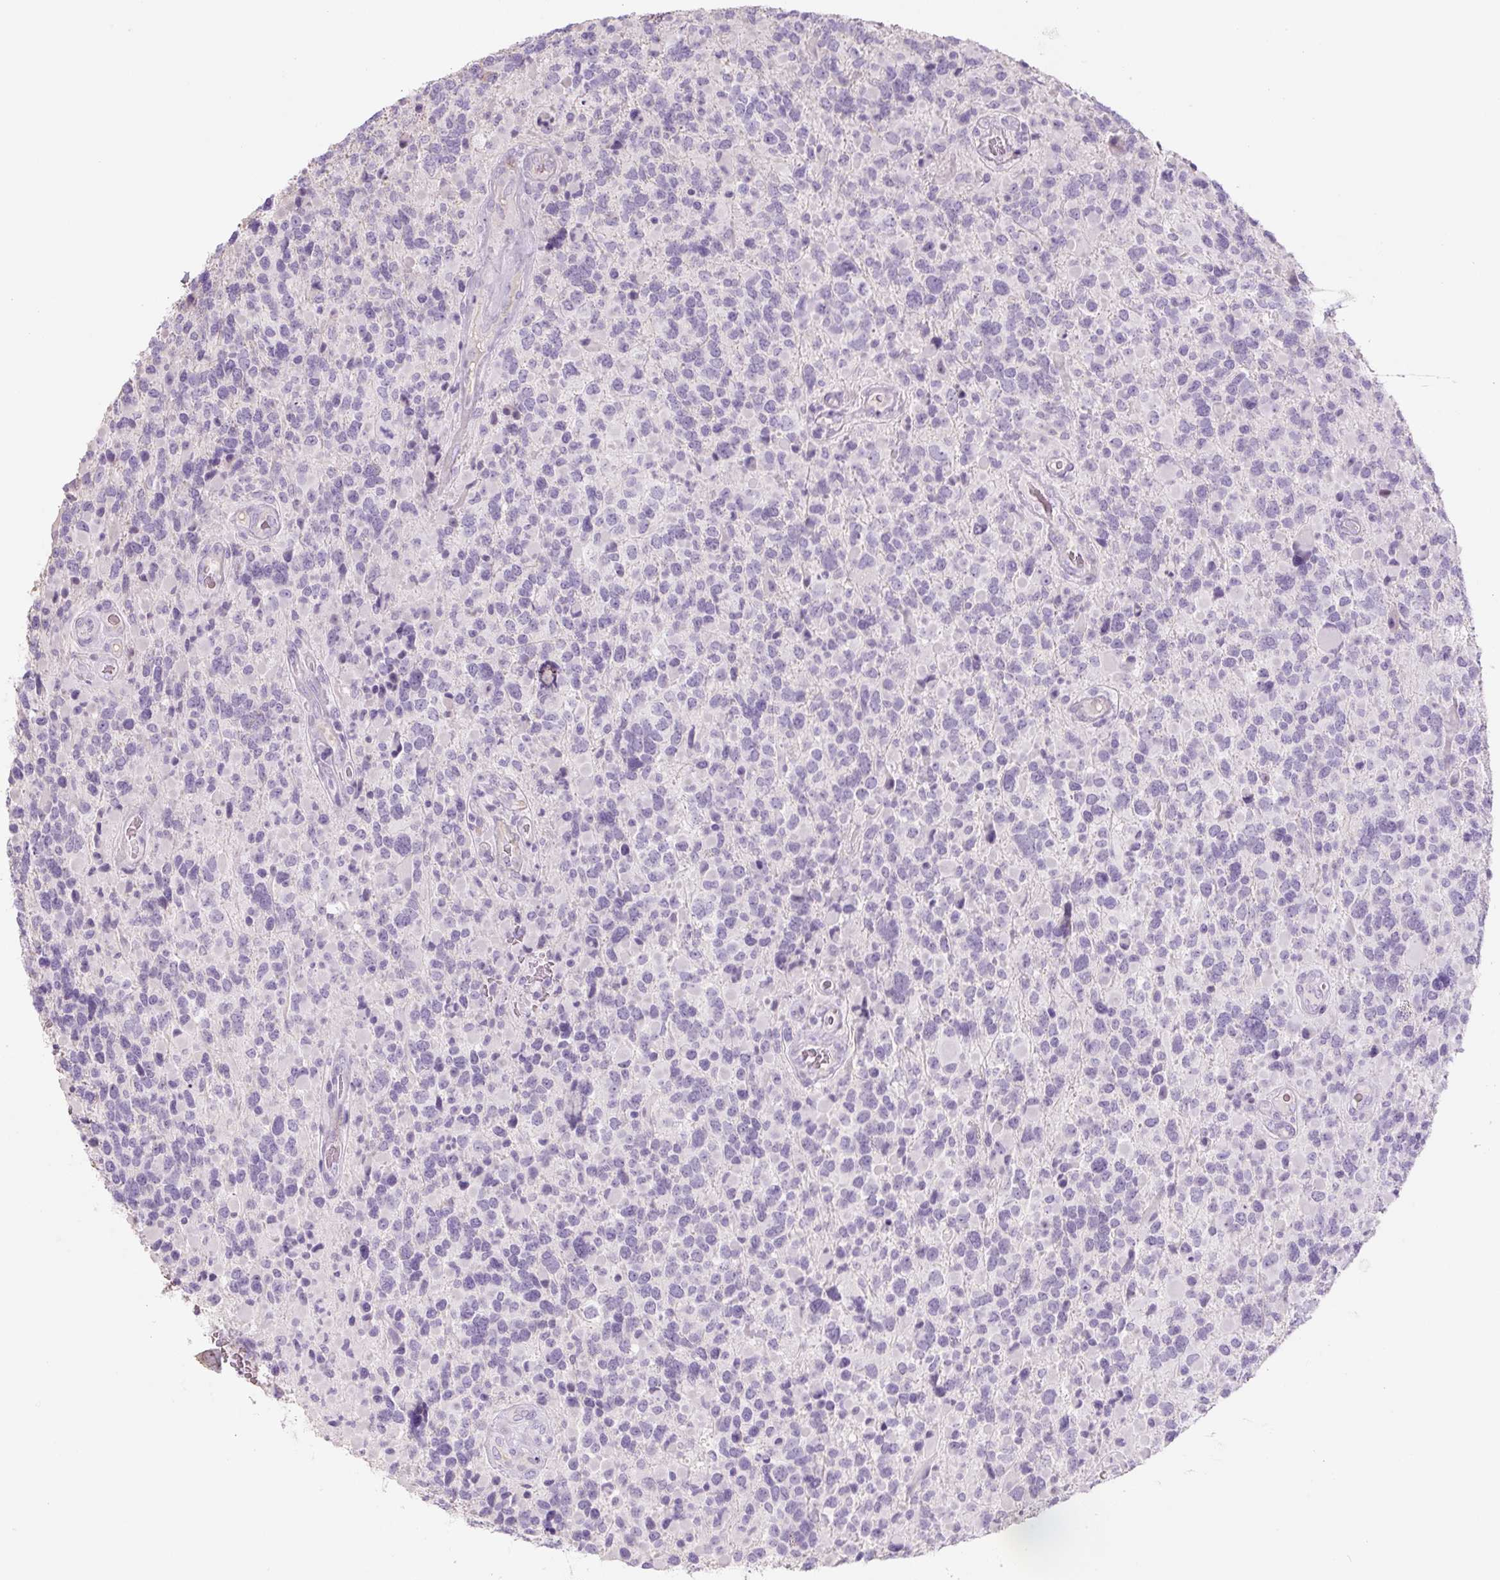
{"staining": {"intensity": "negative", "quantity": "none", "location": "none"}, "tissue": "glioma", "cell_type": "Tumor cells", "image_type": "cancer", "snomed": [{"axis": "morphology", "description": "Glioma, malignant, High grade"}, {"axis": "topography", "description": "Brain"}], "caption": "This is an immunohistochemistry (IHC) photomicrograph of malignant glioma (high-grade). There is no staining in tumor cells.", "gene": "PRM1", "patient": {"sex": "female", "age": 40}}